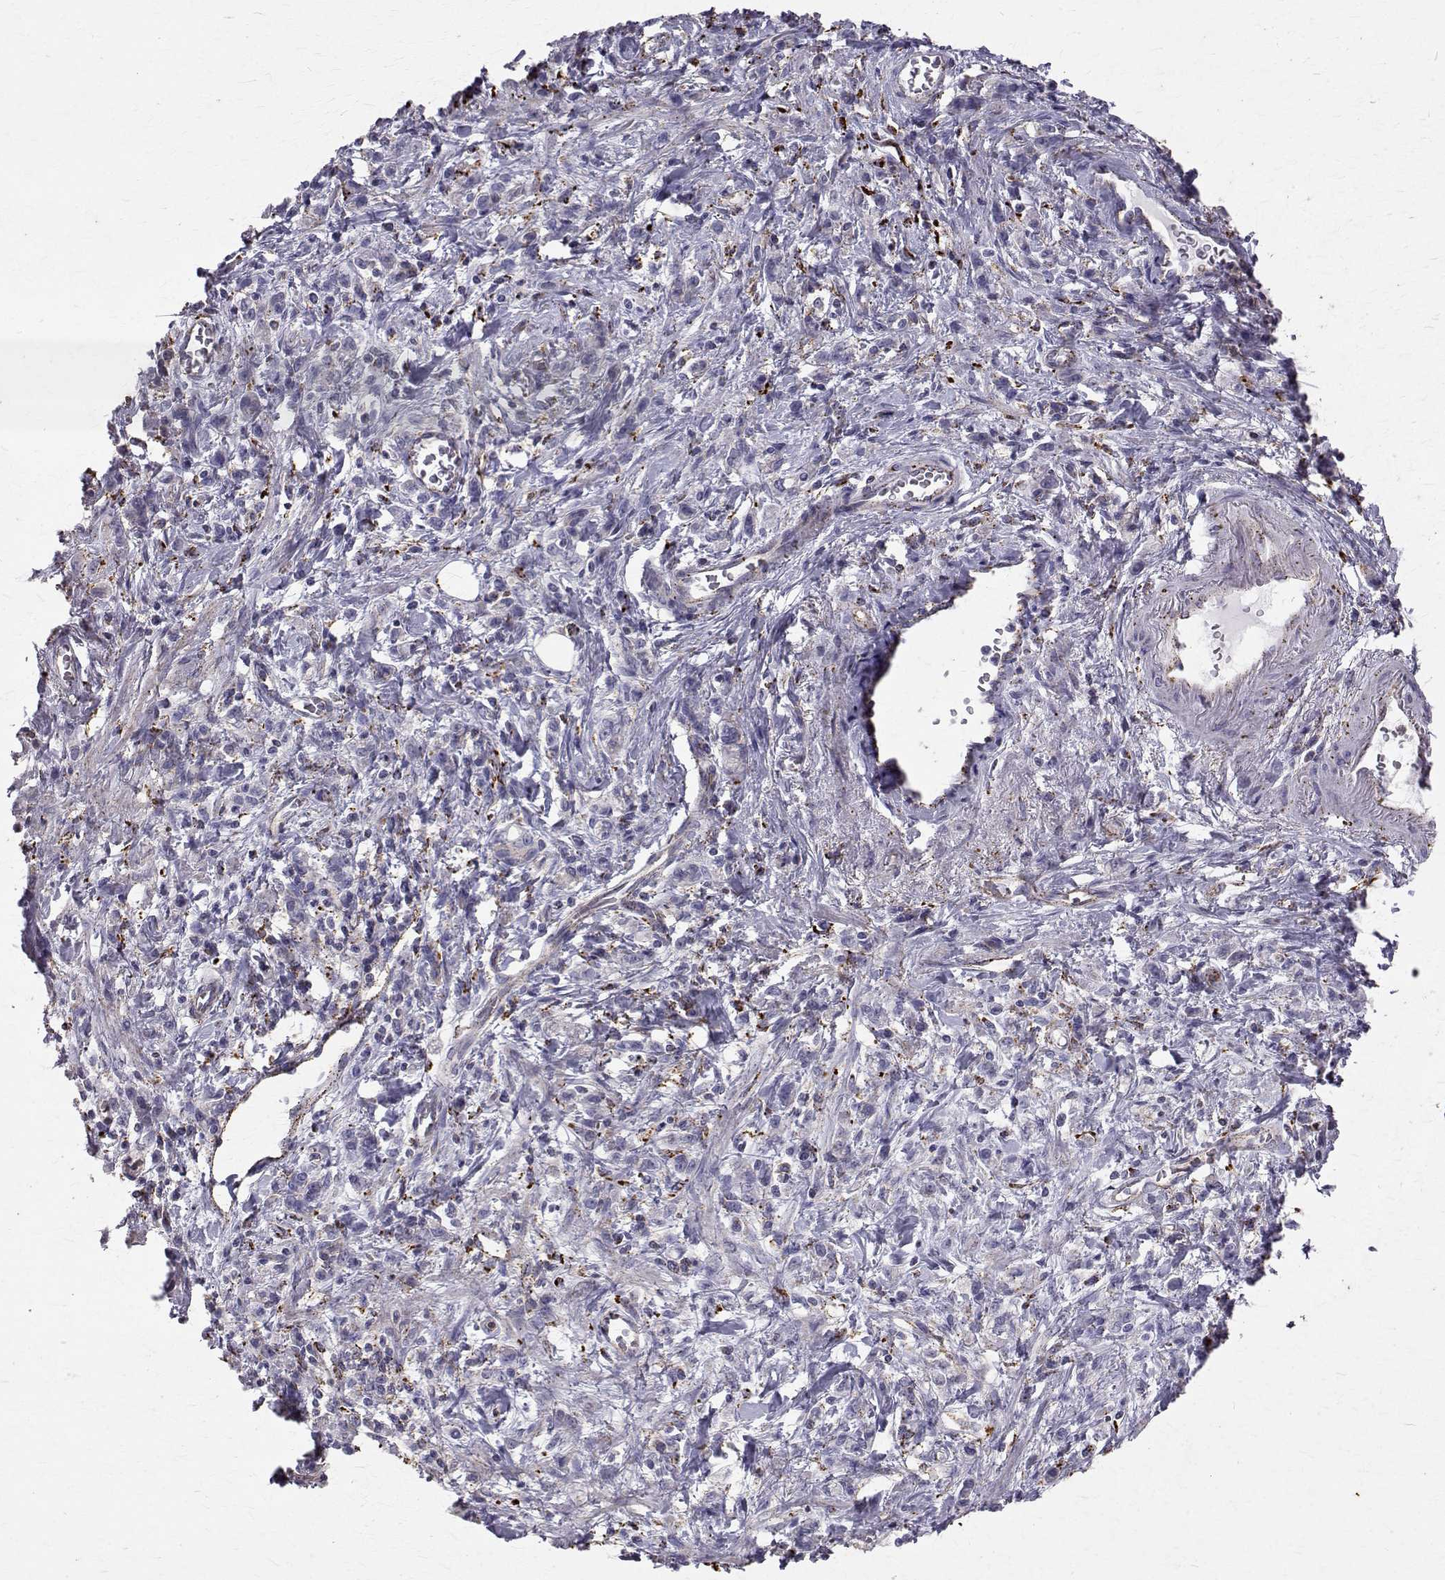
{"staining": {"intensity": "negative", "quantity": "none", "location": "none"}, "tissue": "stomach cancer", "cell_type": "Tumor cells", "image_type": "cancer", "snomed": [{"axis": "morphology", "description": "Adenocarcinoma, NOS"}, {"axis": "topography", "description": "Stomach"}], "caption": "DAB (3,3'-diaminobenzidine) immunohistochemical staining of human stomach cancer shows no significant staining in tumor cells.", "gene": "TPP1", "patient": {"sex": "male", "age": 77}}